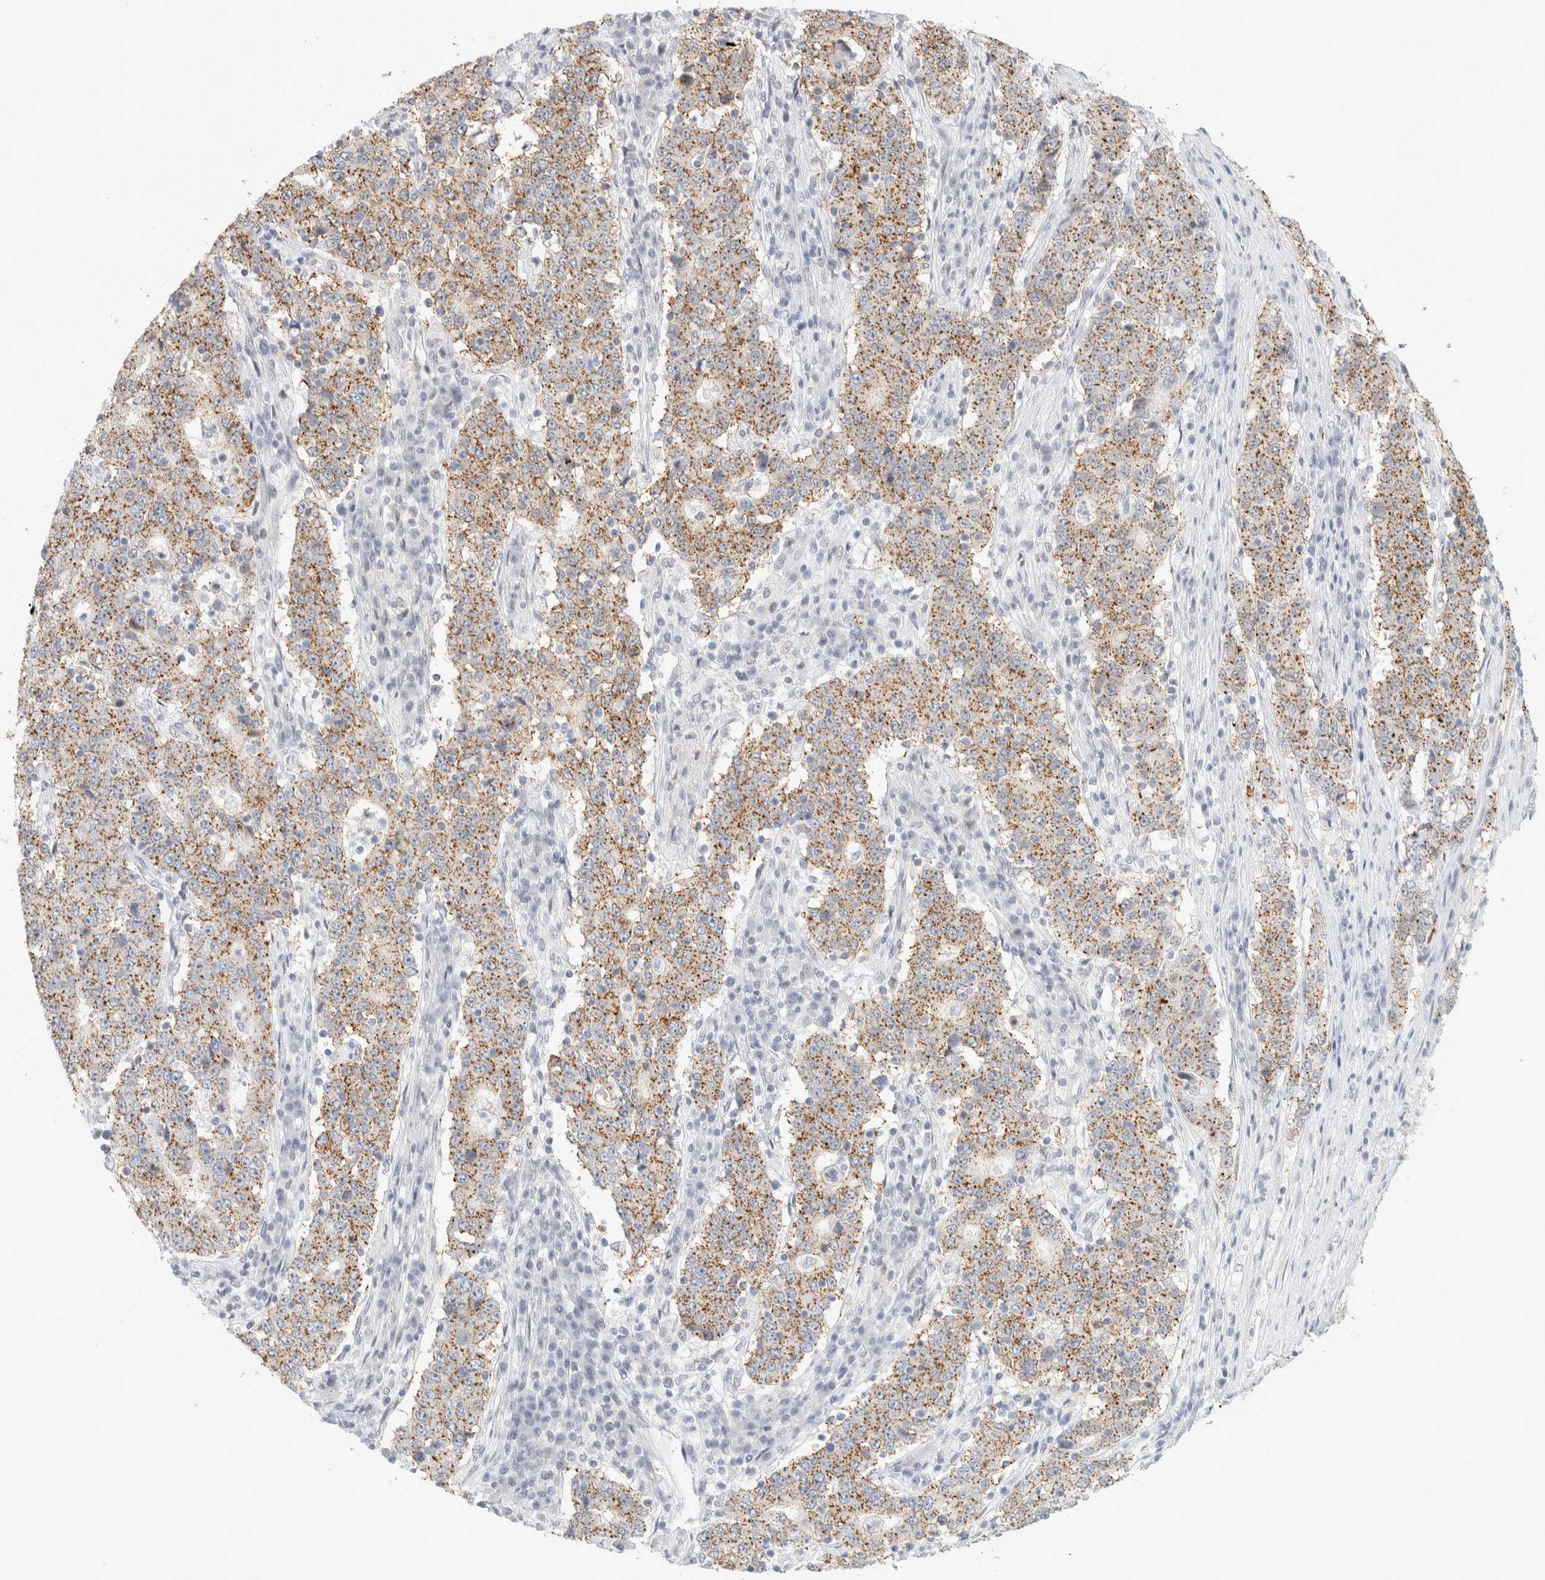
{"staining": {"intensity": "moderate", "quantity": ">75%", "location": "cytoplasmic/membranous"}, "tissue": "stomach cancer", "cell_type": "Tumor cells", "image_type": "cancer", "snomed": [{"axis": "morphology", "description": "Adenocarcinoma, NOS"}, {"axis": "topography", "description": "Stomach"}], "caption": "Protein expression analysis of stomach cancer demonstrates moderate cytoplasmic/membranous expression in approximately >75% of tumor cells.", "gene": "CDH17", "patient": {"sex": "male", "age": 59}}